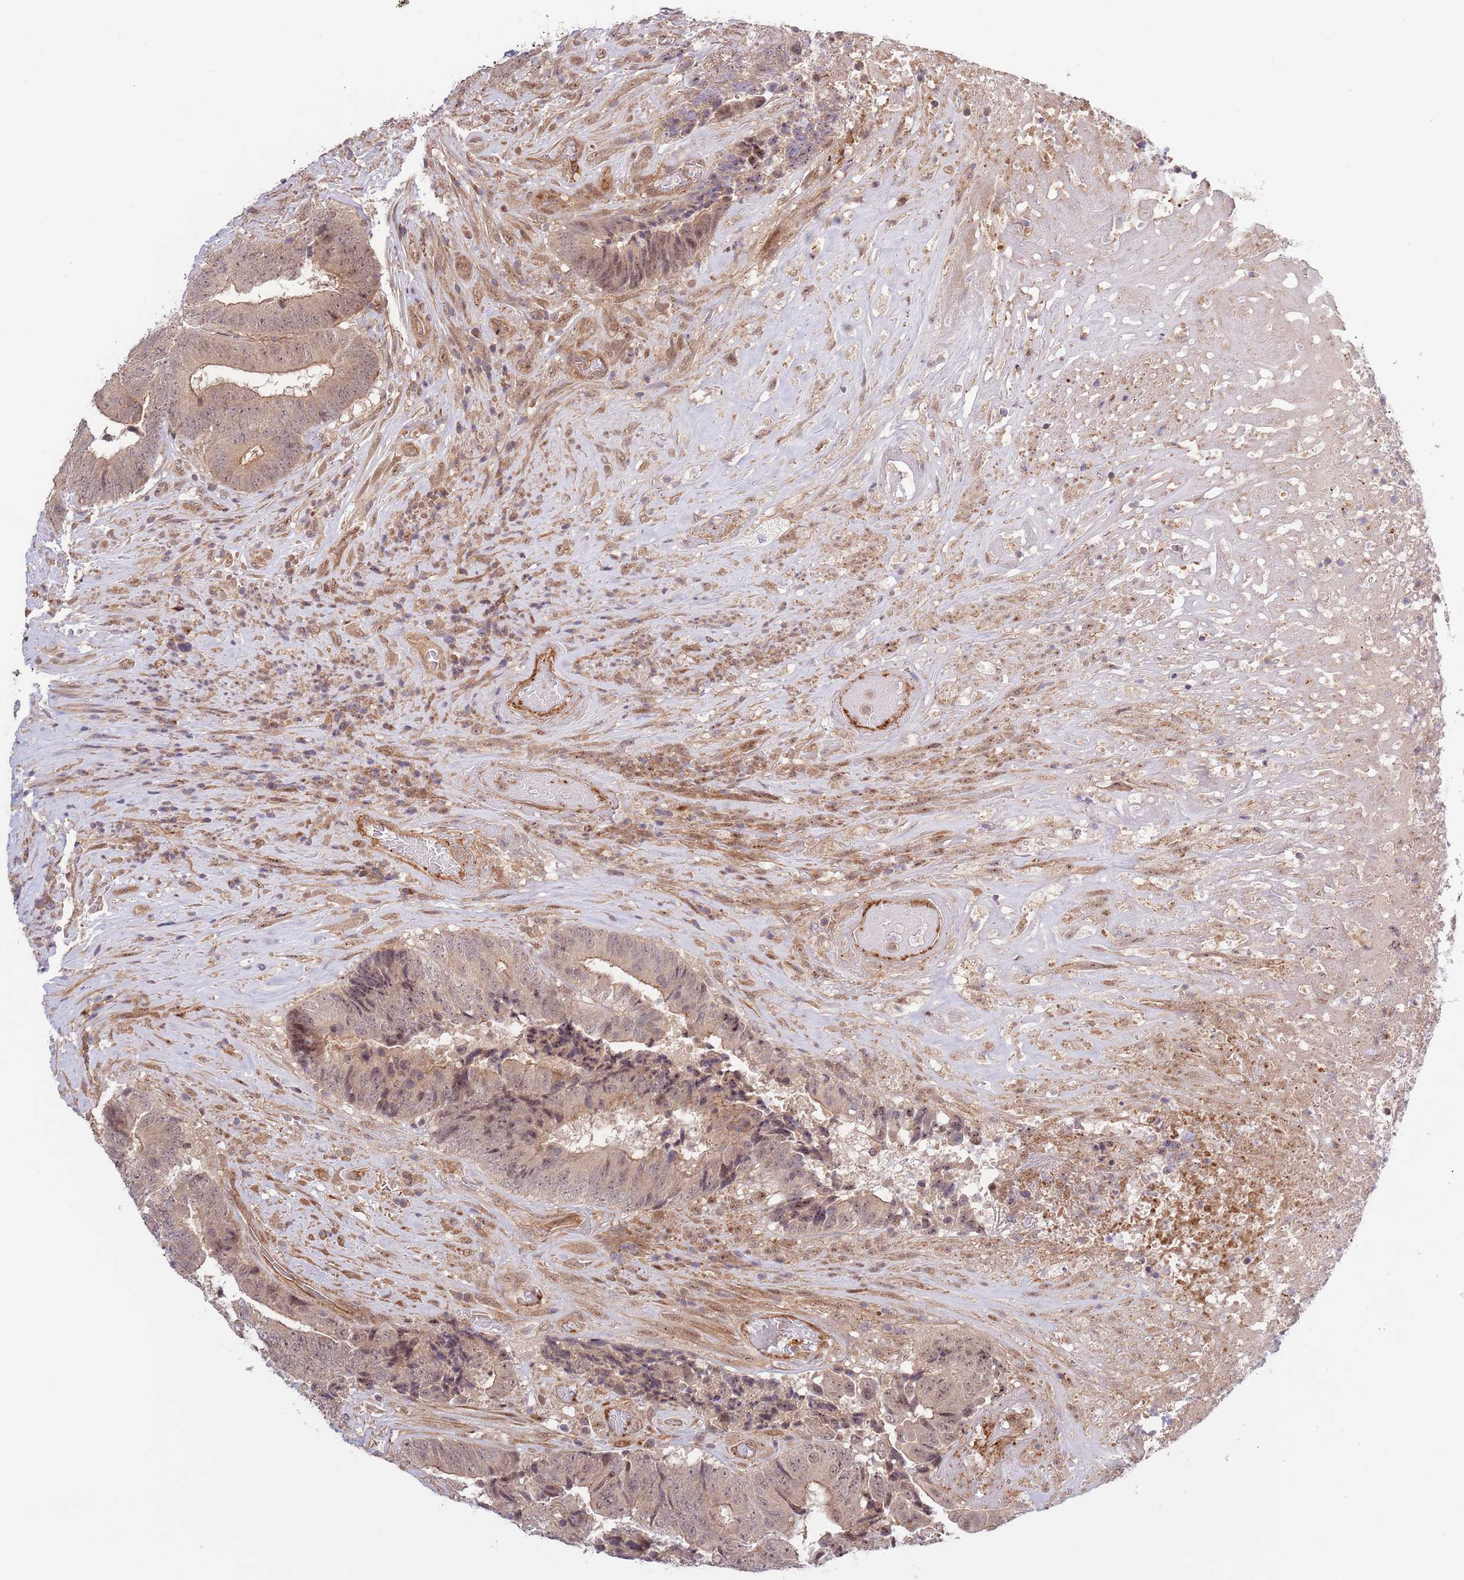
{"staining": {"intensity": "weak", "quantity": "25%-75%", "location": "cytoplasmic/membranous,nuclear"}, "tissue": "colorectal cancer", "cell_type": "Tumor cells", "image_type": "cancer", "snomed": [{"axis": "morphology", "description": "Adenocarcinoma, NOS"}, {"axis": "topography", "description": "Rectum"}], "caption": "A brown stain highlights weak cytoplasmic/membranous and nuclear expression of a protein in adenocarcinoma (colorectal) tumor cells.", "gene": "PRR16", "patient": {"sex": "male", "age": 72}}